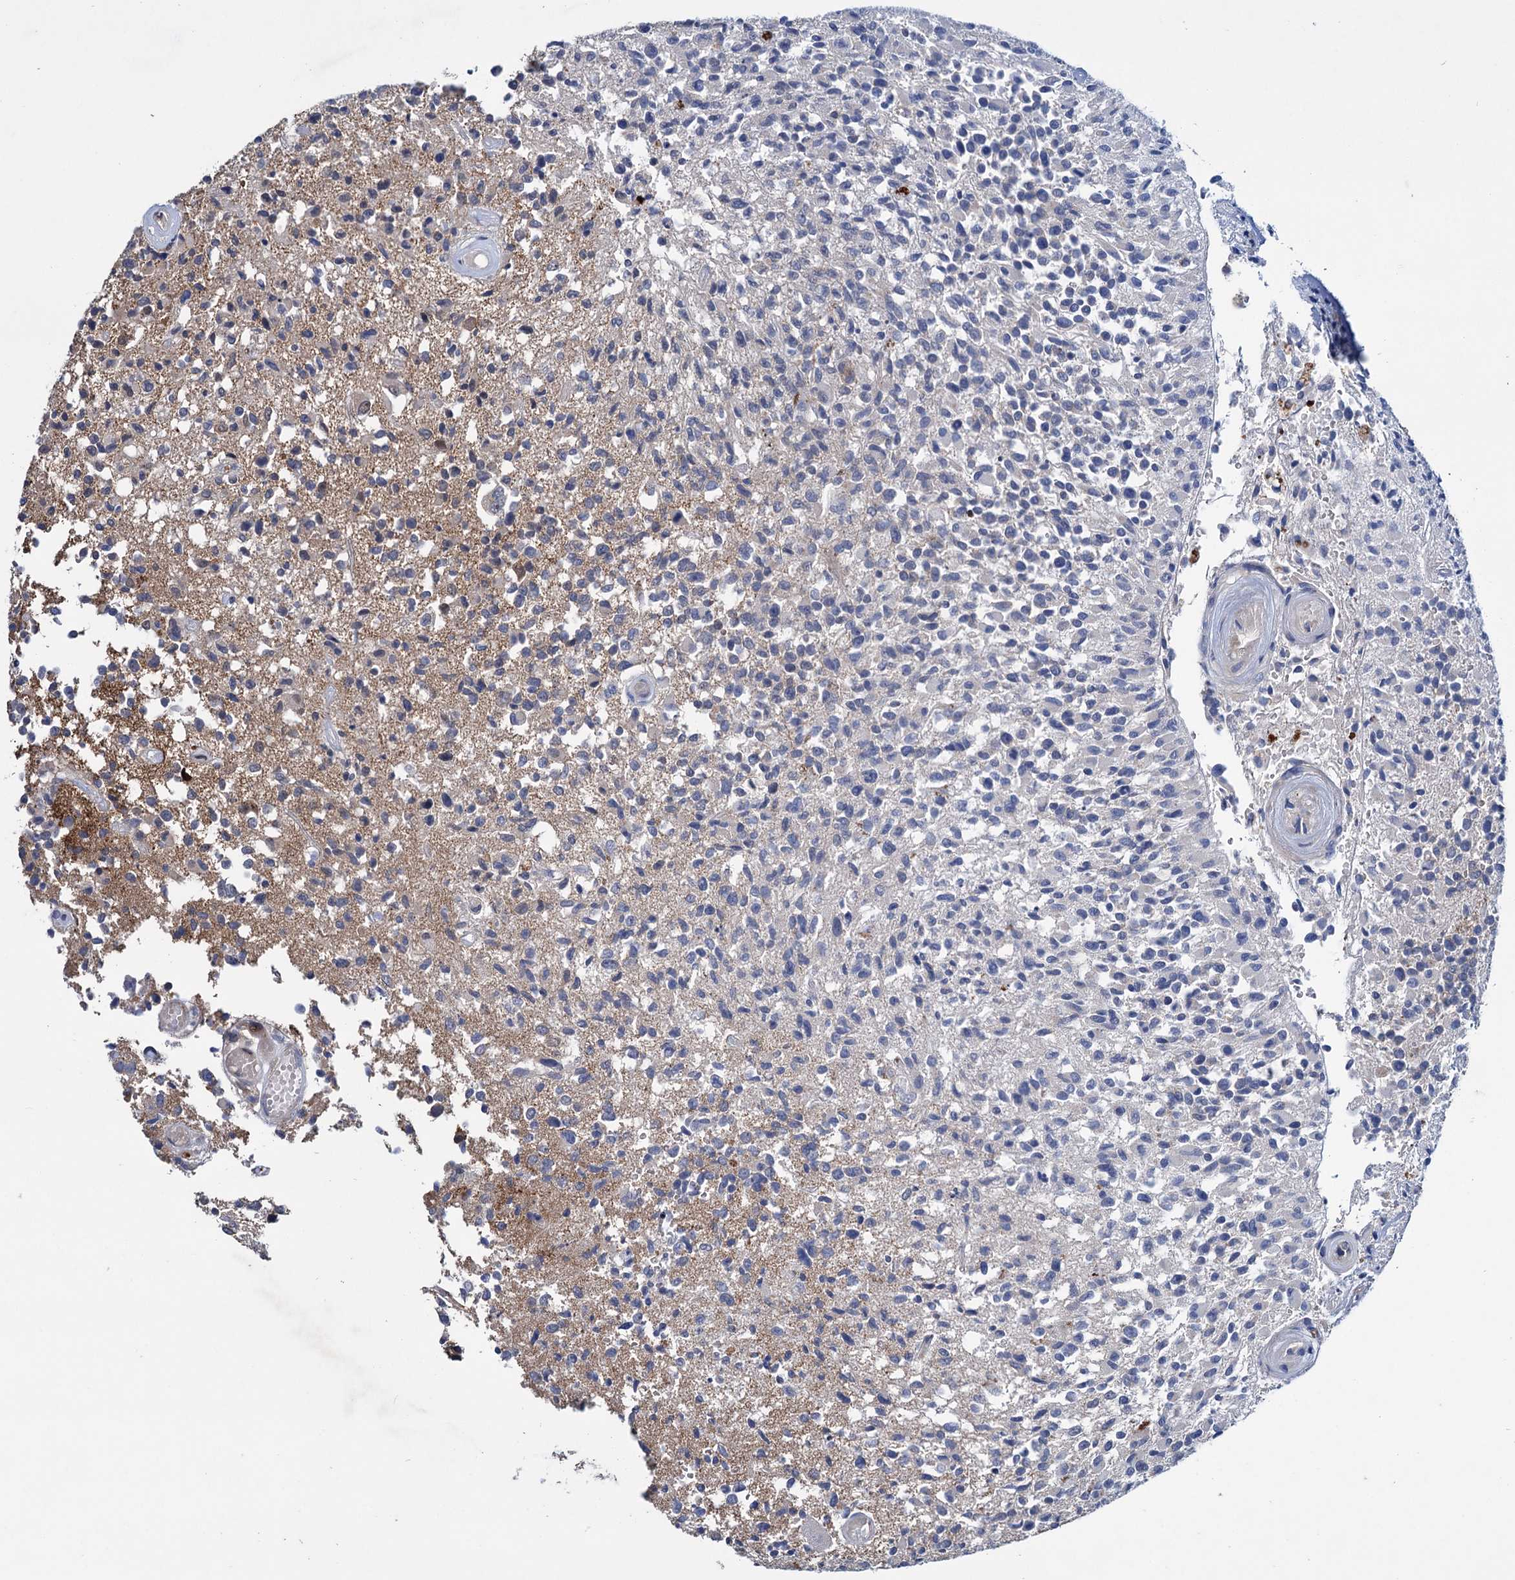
{"staining": {"intensity": "negative", "quantity": "none", "location": "none"}, "tissue": "glioma", "cell_type": "Tumor cells", "image_type": "cancer", "snomed": [{"axis": "morphology", "description": "Glioma, malignant, High grade"}, {"axis": "morphology", "description": "Glioblastoma, NOS"}, {"axis": "topography", "description": "Brain"}], "caption": "Tumor cells are negative for brown protein staining in malignant glioma (high-grade). (Brightfield microscopy of DAB IHC at high magnification).", "gene": "EYA4", "patient": {"sex": "male", "age": 60}}